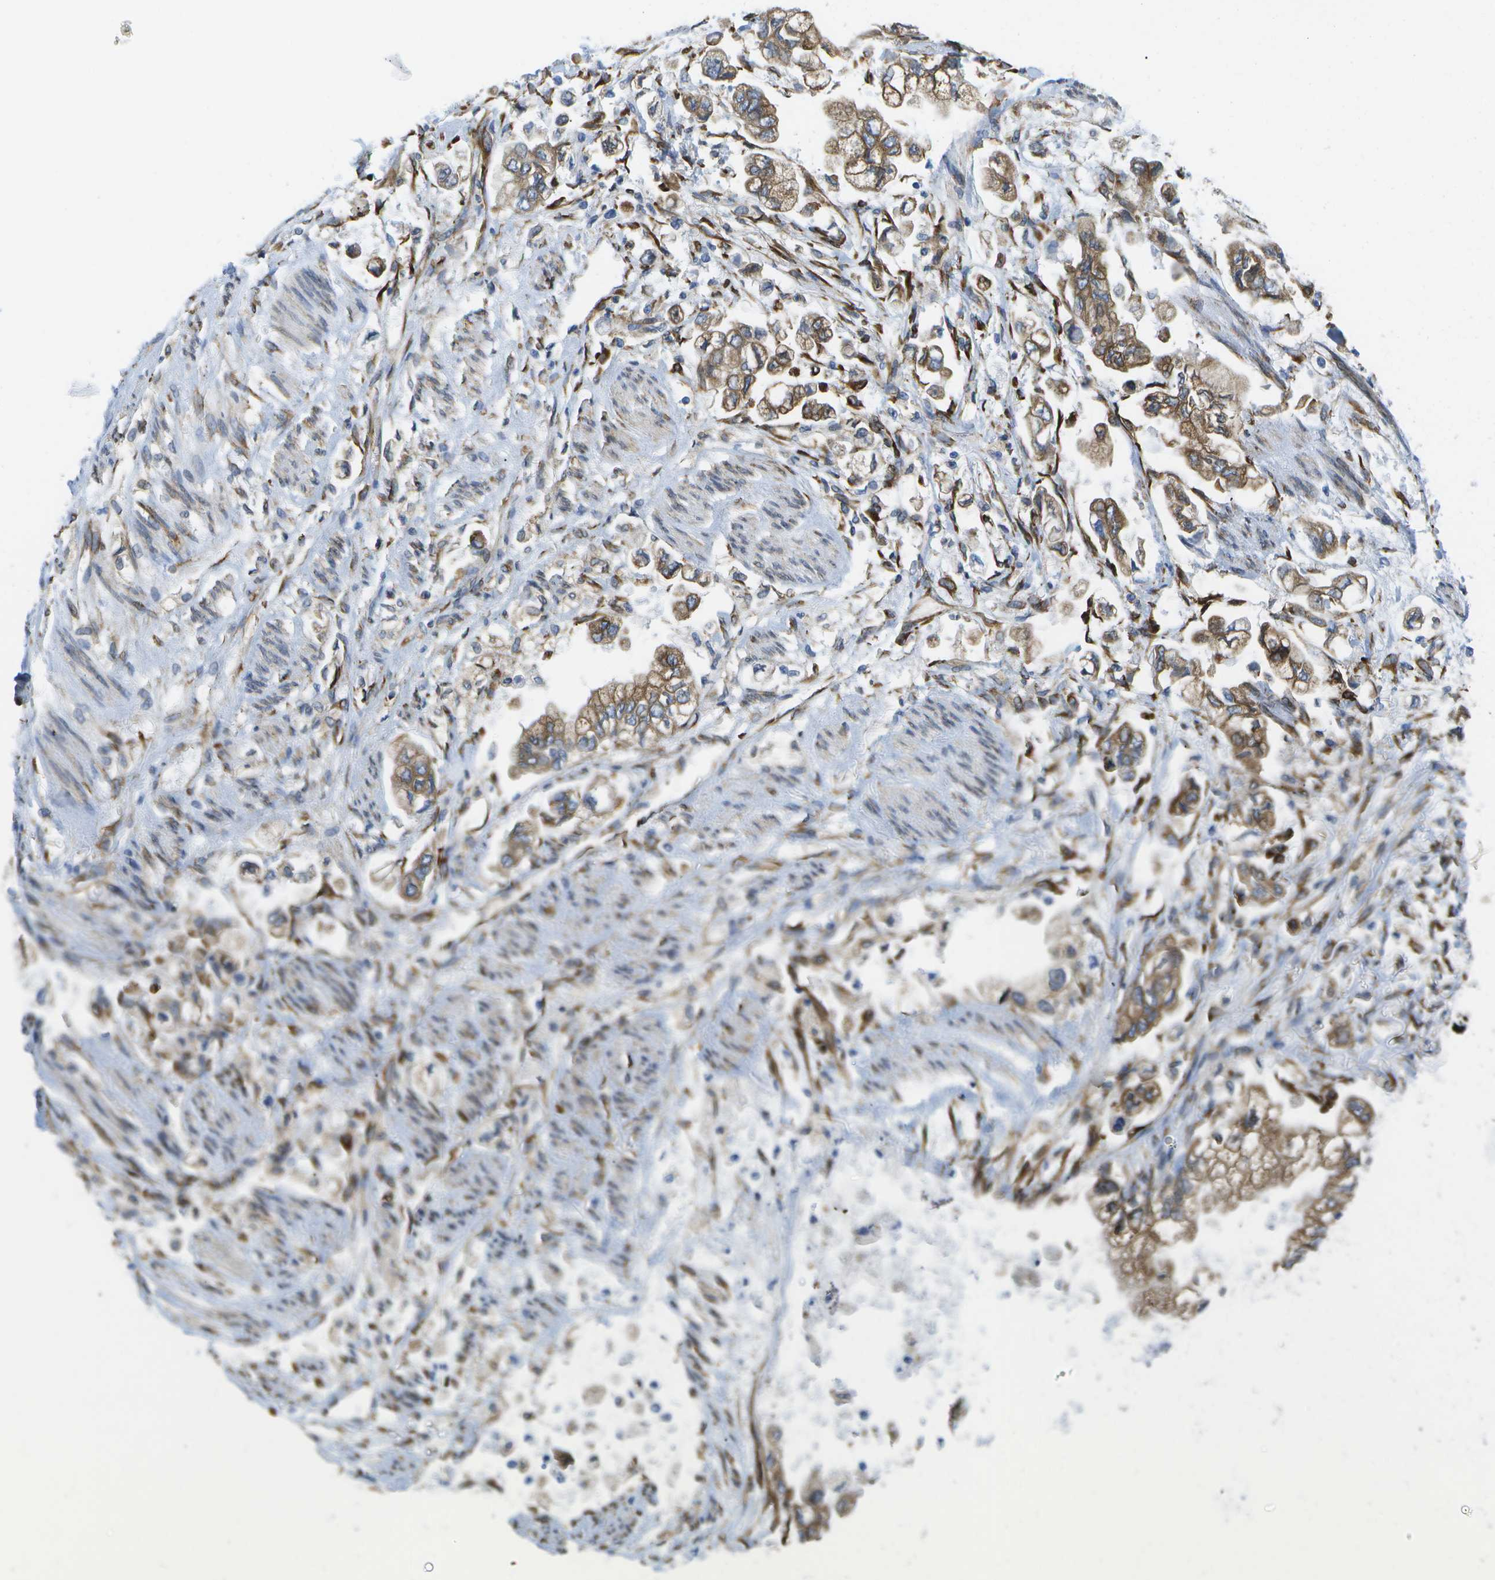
{"staining": {"intensity": "moderate", "quantity": ">75%", "location": "cytoplasmic/membranous"}, "tissue": "stomach cancer", "cell_type": "Tumor cells", "image_type": "cancer", "snomed": [{"axis": "morphology", "description": "Normal tissue, NOS"}, {"axis": "morphology", "description": "Adenocarcinoma, NOS"}, {"axis": "topography", "description": "Stomach"}], "caption": "A brown stain highlights moderate cytoplasmic/membranous expression of a protein in adenocarcinoma (stomach) tumor cells.", "gene": "ZDHHC17", "patient": {"sex": "male", "age": 62}}